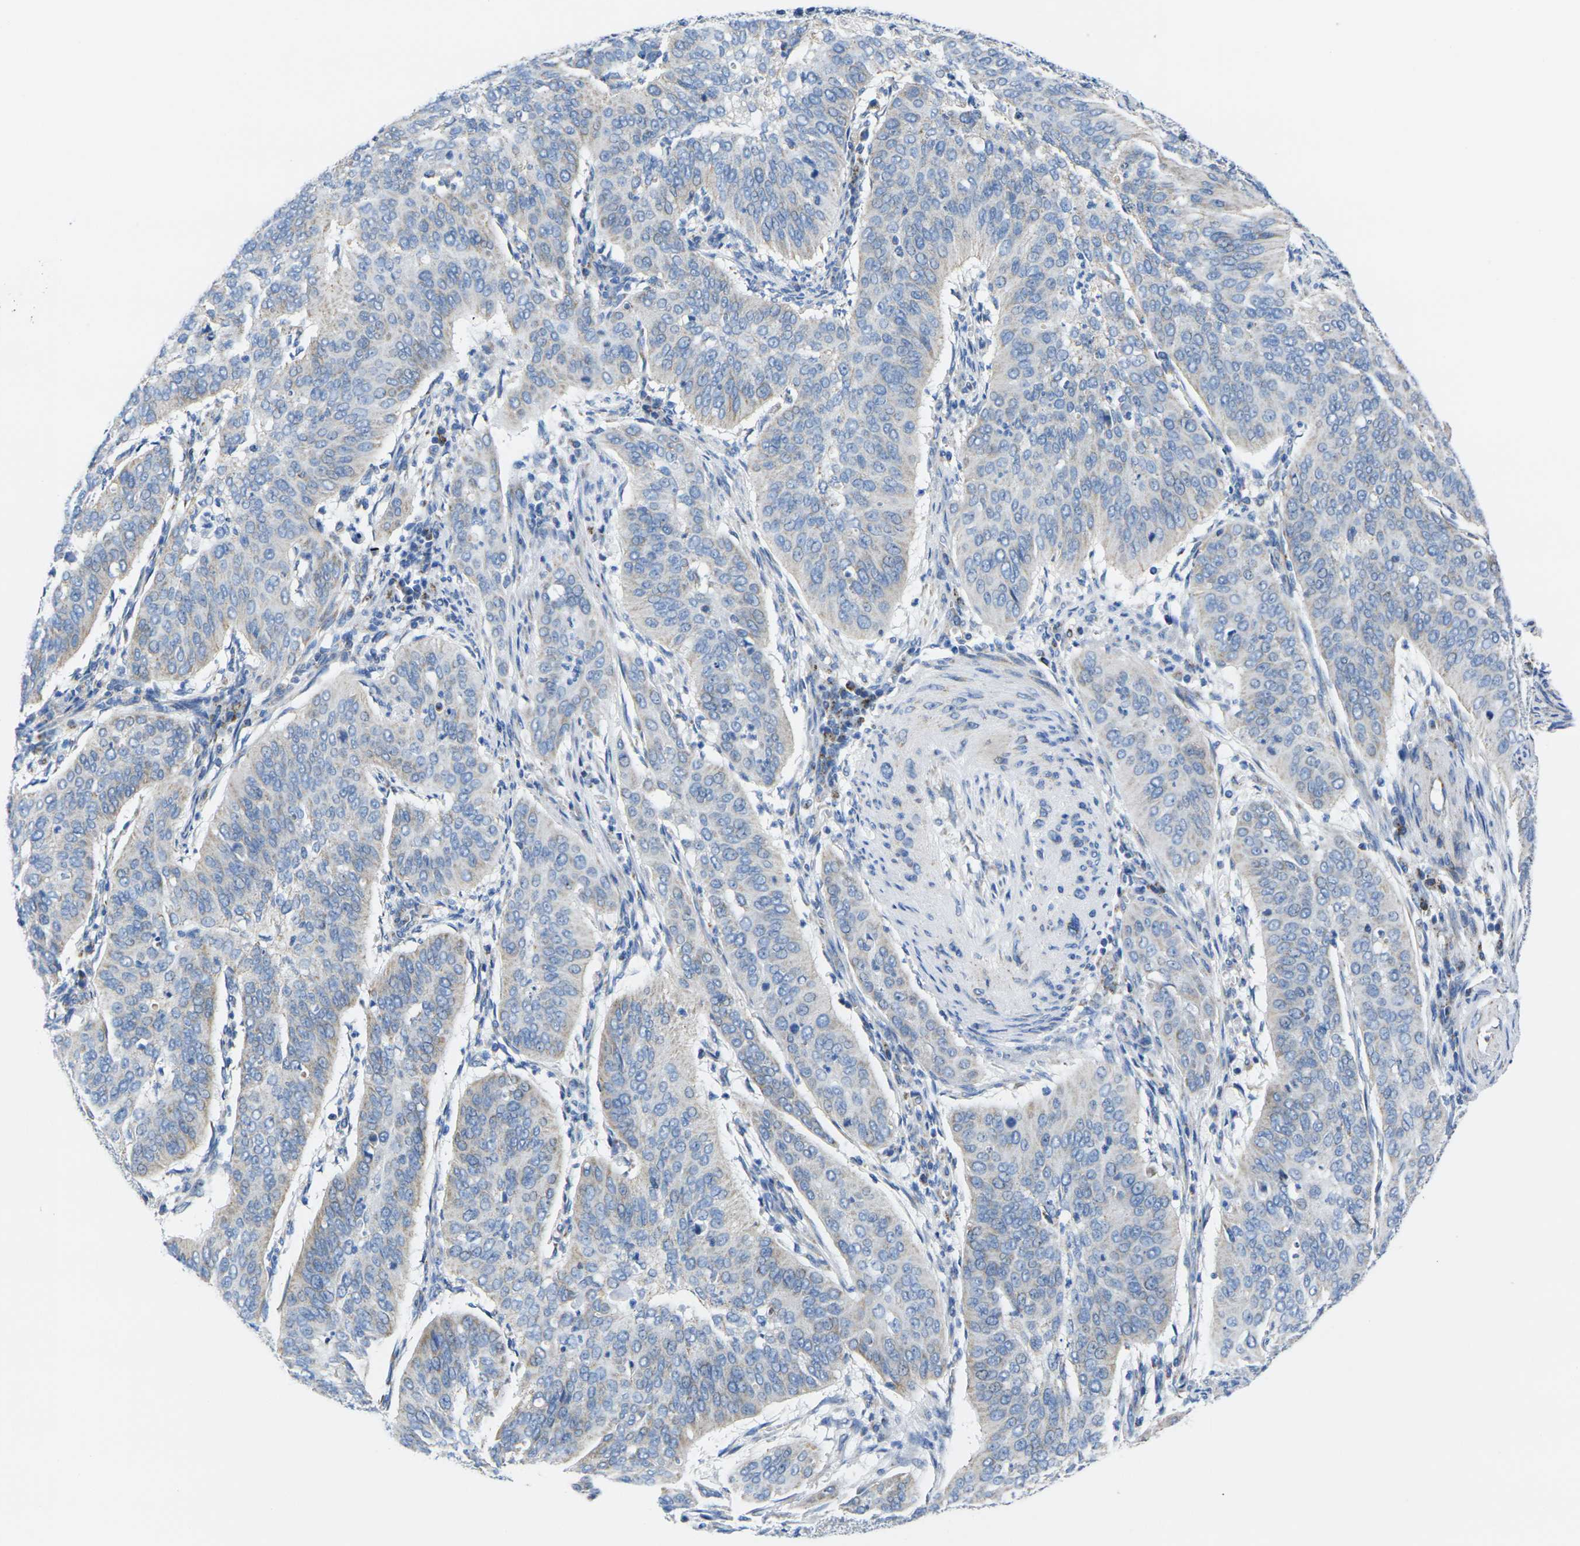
{"staining": {"intensity": "negative", "quantity": "none", "location": "none"}, "tissue": "cervical cancer", "cell_type": "Tumor cells", "image_type": "cancer", "snomed": [{"axis": "morphology", "description": "Normal tissue, NOS"}, {"axis": "morphology", "description": "Squamous cell carcinoma, NOS"}, {"axis": "topography", "description": "Cervix"}], "caption": "High power microscopy micrograph of an IHC photomicrograph of squamous cell carcinoma (cervical), revealing no significant staining in tumor cells.", "gene": "TMEM204", "patient": {"sex": "female", "age": 39}}